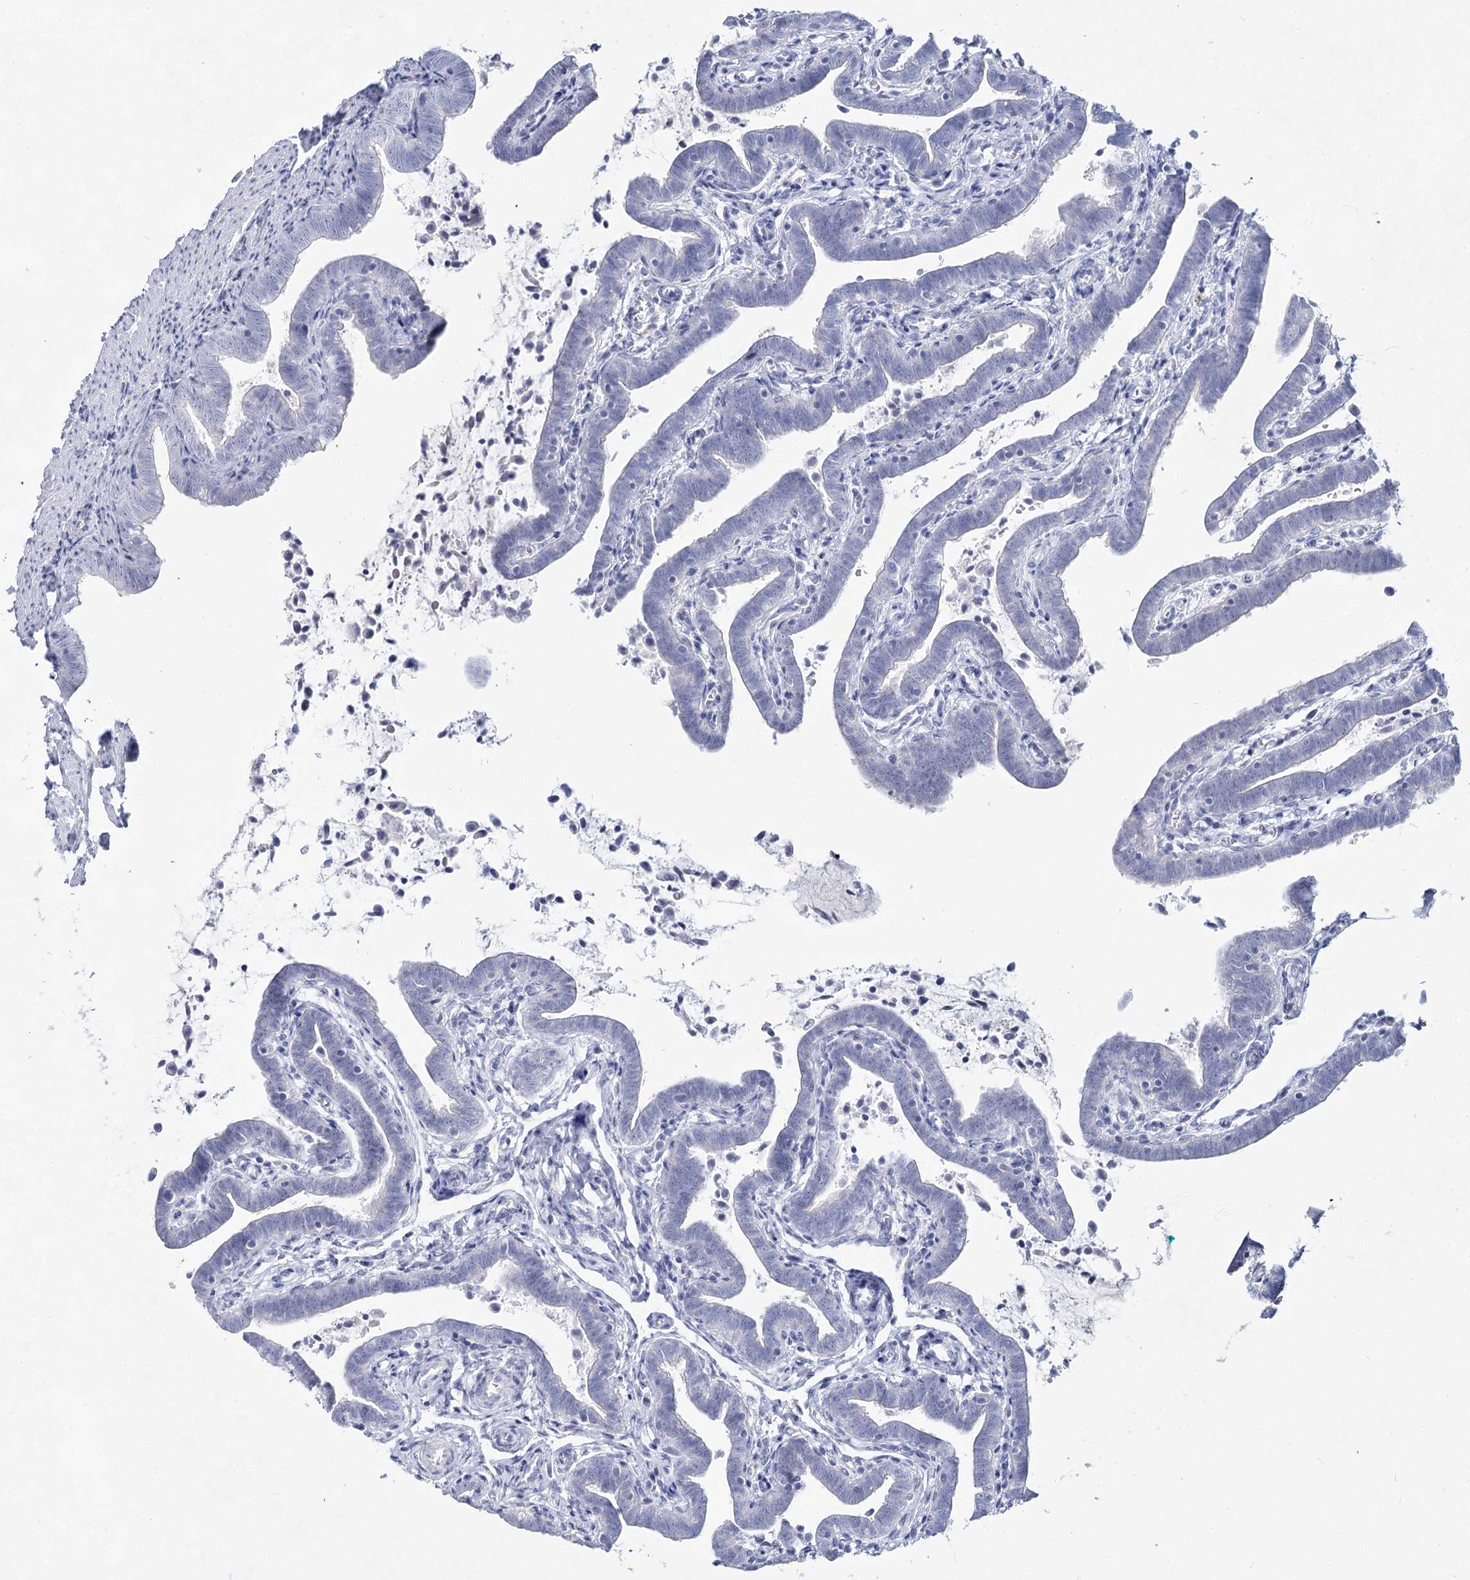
{"staining": {"intensity": "negative", "quantity": "none", "location": "none"}, "tissue": "fallopian tube", "cell_type": "Glandular cells", "image_type": "normal", "snomed": [{"axis": "morphology", "description": "Normal tissue, NOS"}, {"axis": "topography", "description": "Fallopian tube"}], "caption": "IHC photomicrograph of benign human fallopian tube stained for a protein (brown), which reveals no positivity in glandular cells.", "gene": "SLC17A2", "patient": {"sex": "female", "age": 36}}